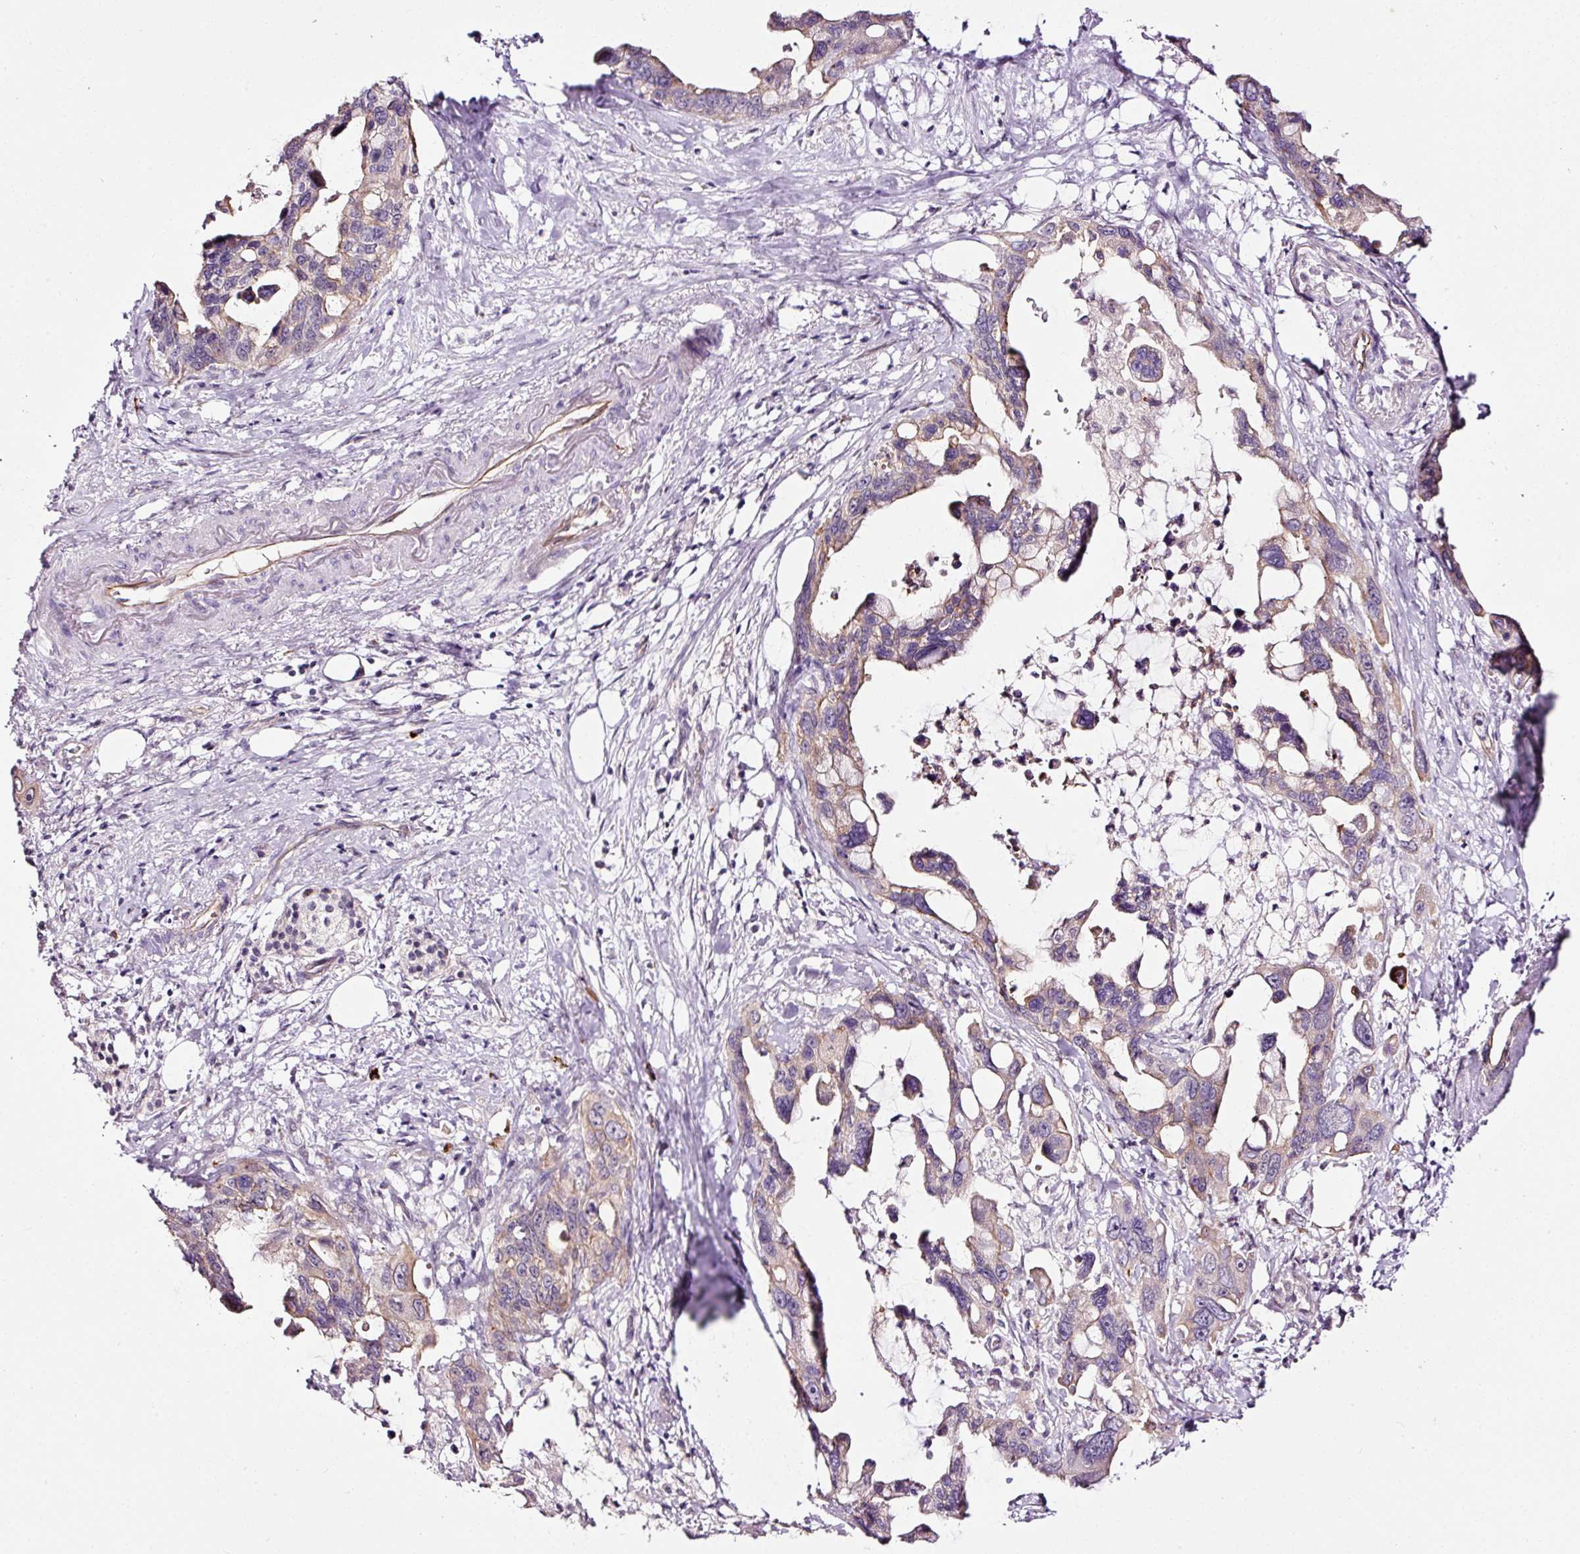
{"staining": {"intensity": "weak", "quantity": "25%-75%", "location": "cytoplasmic/membranous"}, "tissue": "pancreatic cancer", "cell_type": "Tumor cells", "image_type": "cancer", "snomed": [{"axis": "morphology", "description": "Adenocarcinoma, NOS"}, {"axis": "topography", "description": "Pancreas"}], "caption": "This image demonstrates pancreatic adenocarcinoma stained with IHC to label a protein in brown. The cytoplasmic/membranous of tumor cells show weak positivity for the protein. Nuclei are counter-stained blue.", "gene": "ABCB4", "patient": {"sex": "female", "age": 83}}